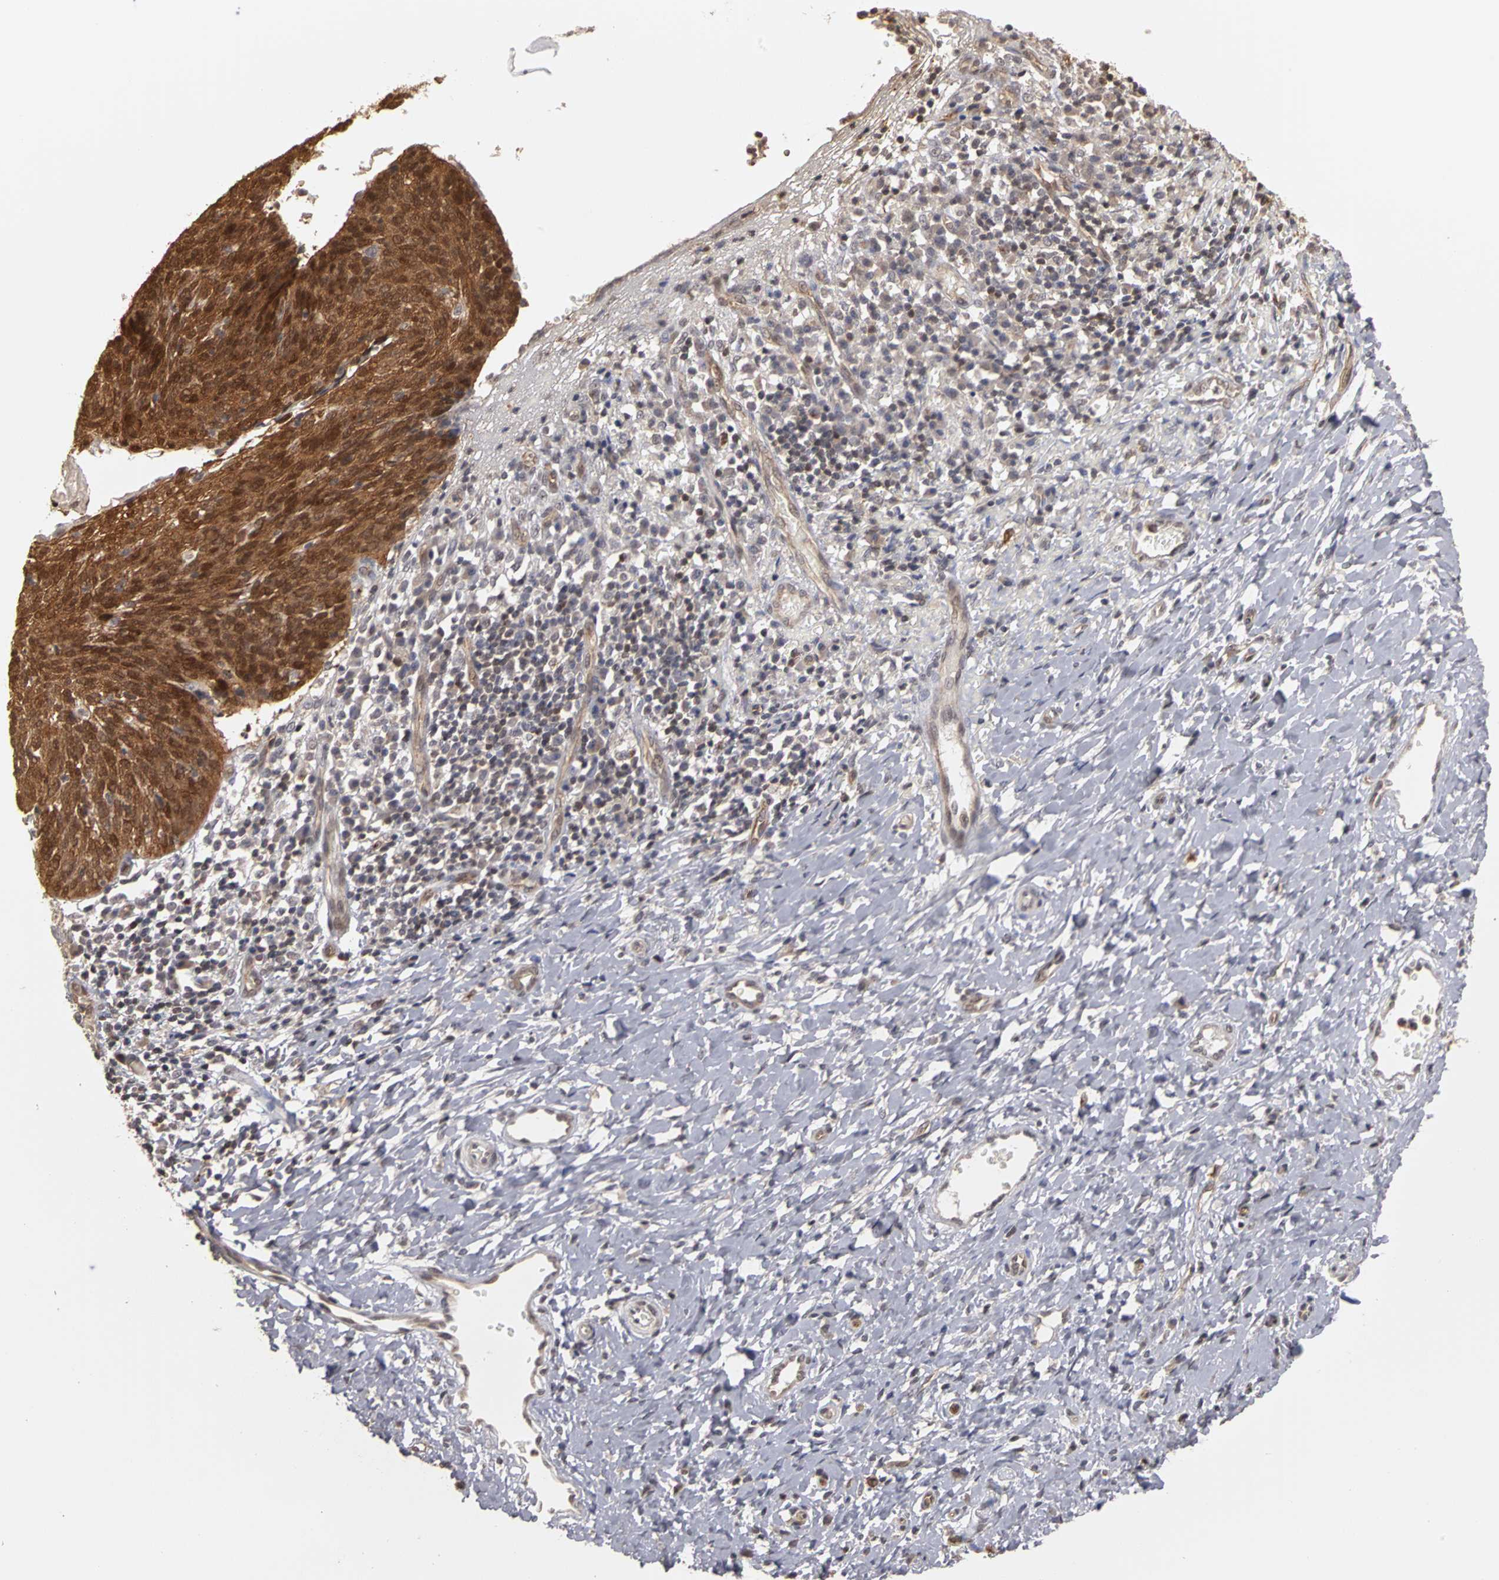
{"staining": {"intensity": "strong", "quantity": ">75%", "location": "cytoplasmic/membranous,nuclear"}, "tissue": "cervical cancer", "cell_type": "Tumor cells", "image_type": "cancer", "snomed": [{"axis": "morphology", "description": "Normal tissue, NOS"}, {"axis": "morphology", "description": "Squamous cell carcinoma, NOS"}, {"axis": "topography", "description": "Cervix"}], "caption": "A brown stain shows strong cytoplasmic/membranous and nuclear staining of a protein in human cervical cancer (squamous cell carcinoma) tumor cells.", "gene": "PLEKHA1", "patient": {"sex": "female", "age": 39}}